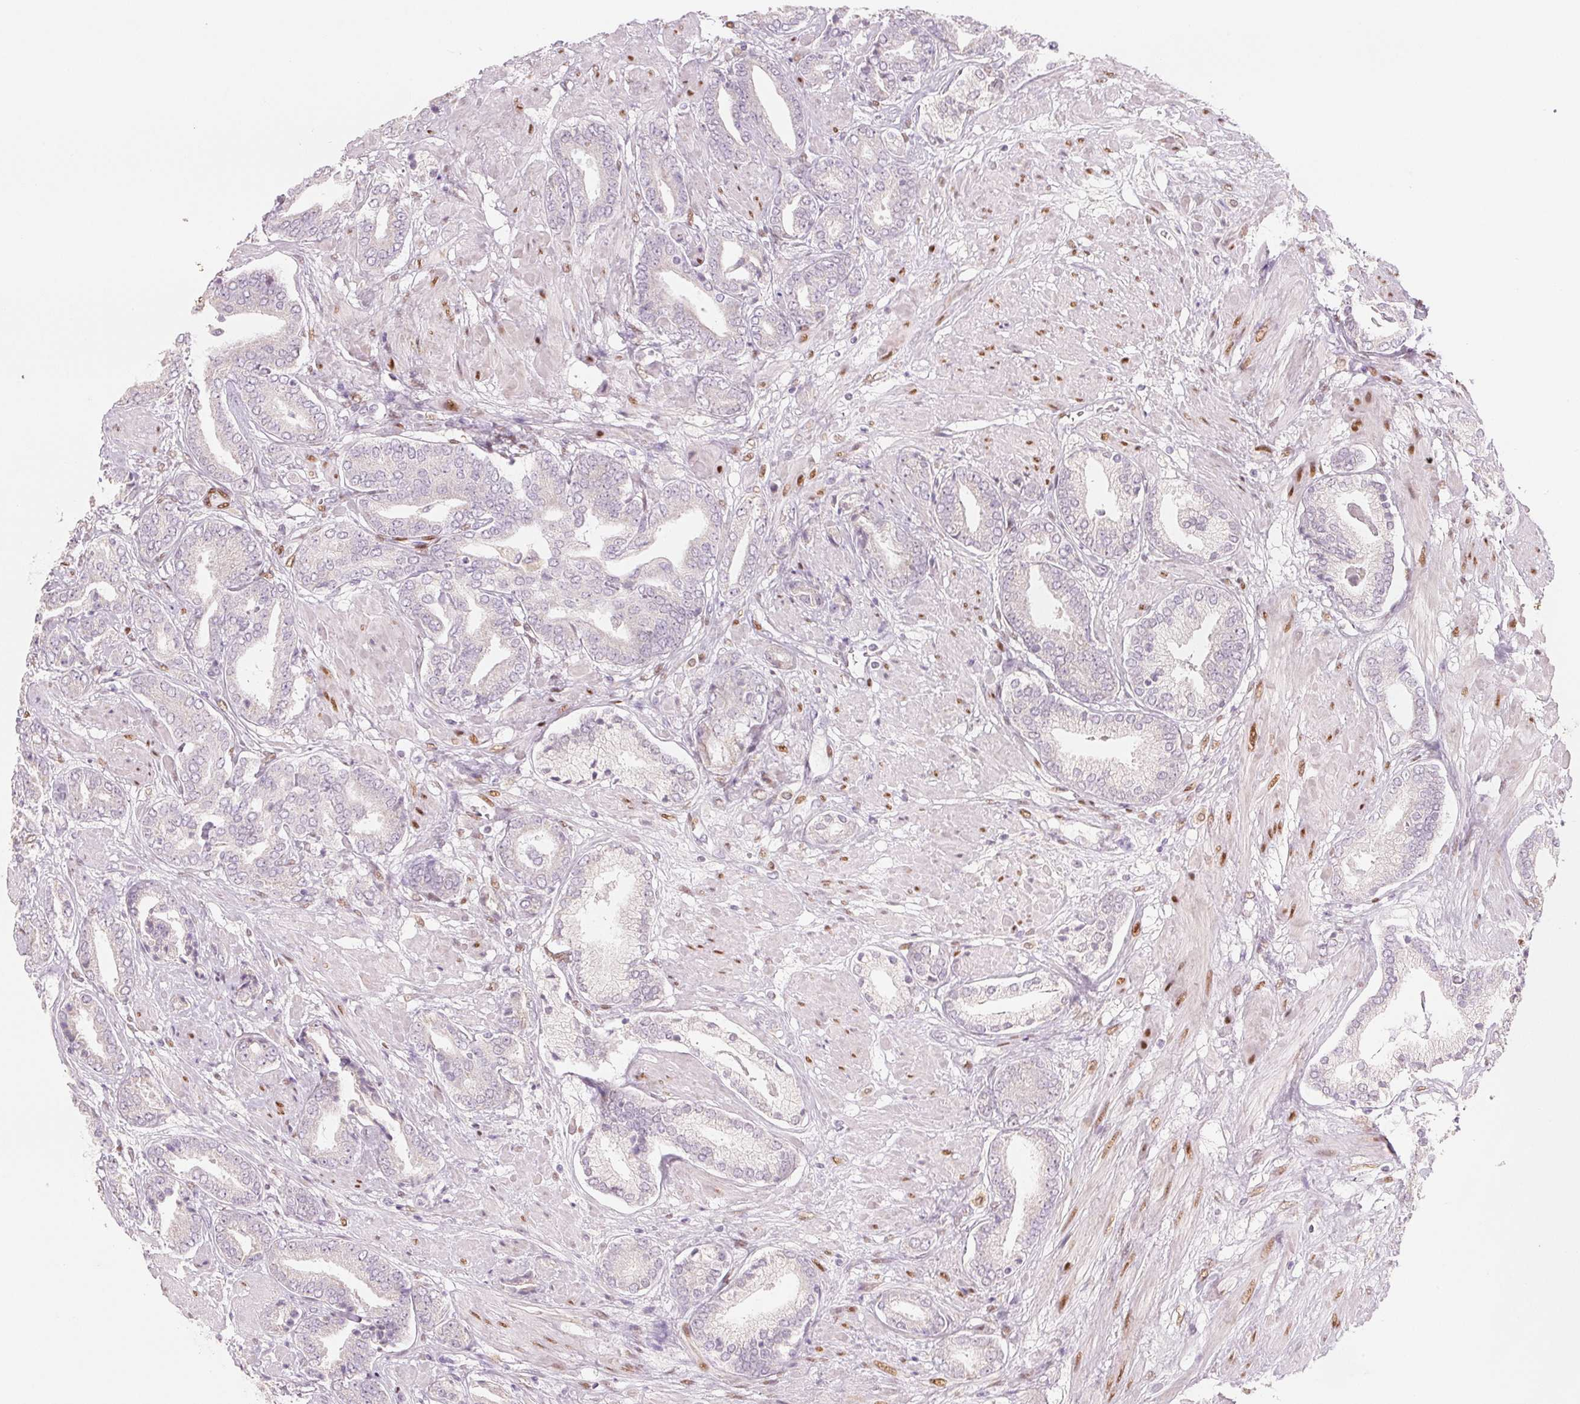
{"staining": {"intensity": "negative", "quantity": "none", "location": "none"}, "tissue": "prostate cancer", "cell_type": "Tumor cells", "image_type": "cancer", "snomed": [{"axis": "morphology", "description": "Adenocarcinoma, High grade"}, {"axis": "topography", "description": "Prostate"}], "caption": "Image shows no protein positivity in tumor cells of prostate adenocarcinoma (high-grade) tissue.", "gene": "SMARCD3", "patient": {"sex": "male", "age": 56}}